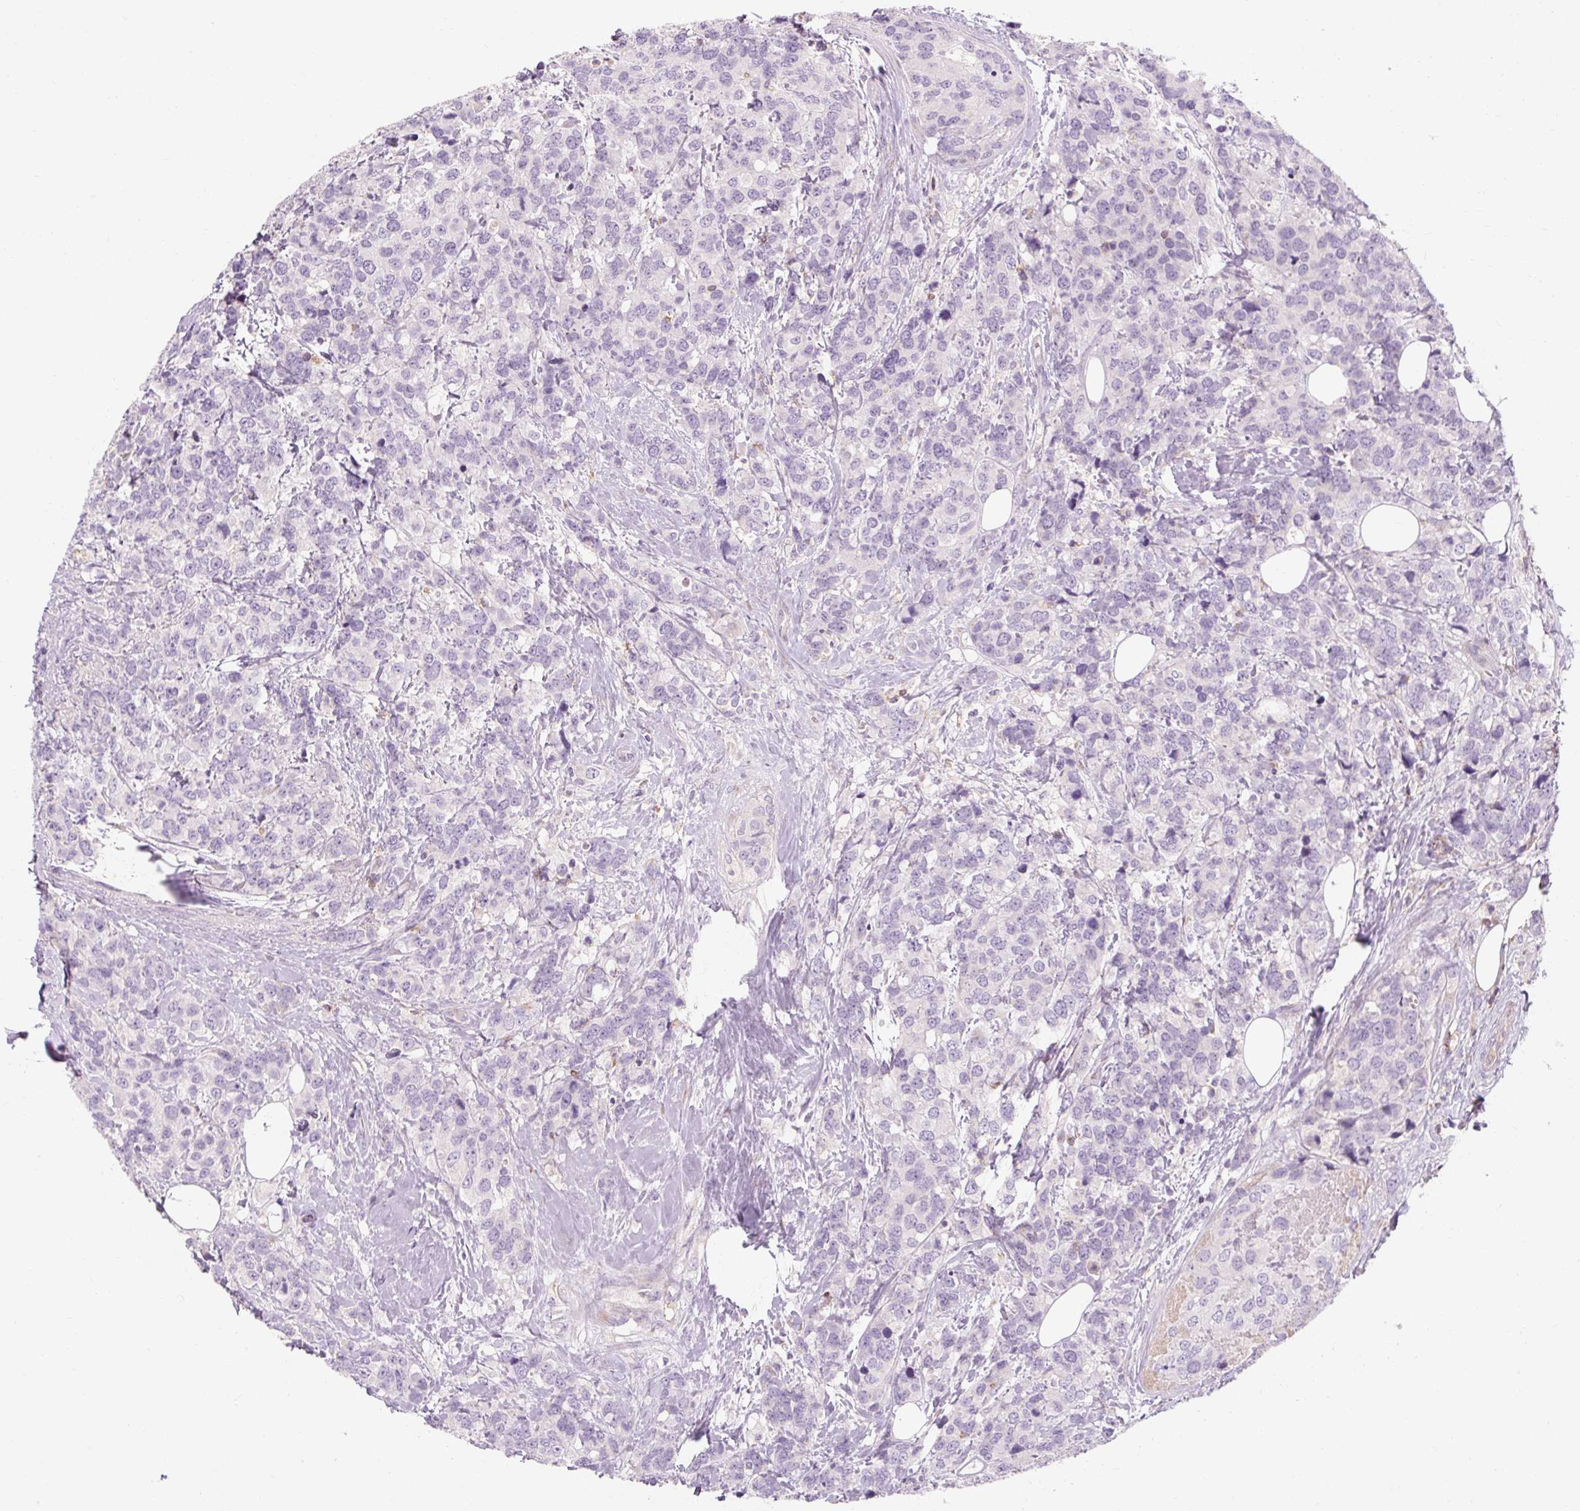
{"staining": {"intensity": "negative", "quantity": "none", "location": "none"}, "tissue": "breast cancer", "cell_type": "Tumor cells", "image_type": "cancer", "snomed": [{"axis": "morphology", "description": "Lobular carcinoma"}, {"axis": "topography", "description": "Breast"}], "caption": "A photomicrograph of lobular carcinoma (breast) stained for a protein demonstrates no brown staining in tumor cells.", "gene": "TIGD2", "patient": {"sex": "female", "age": 59}}